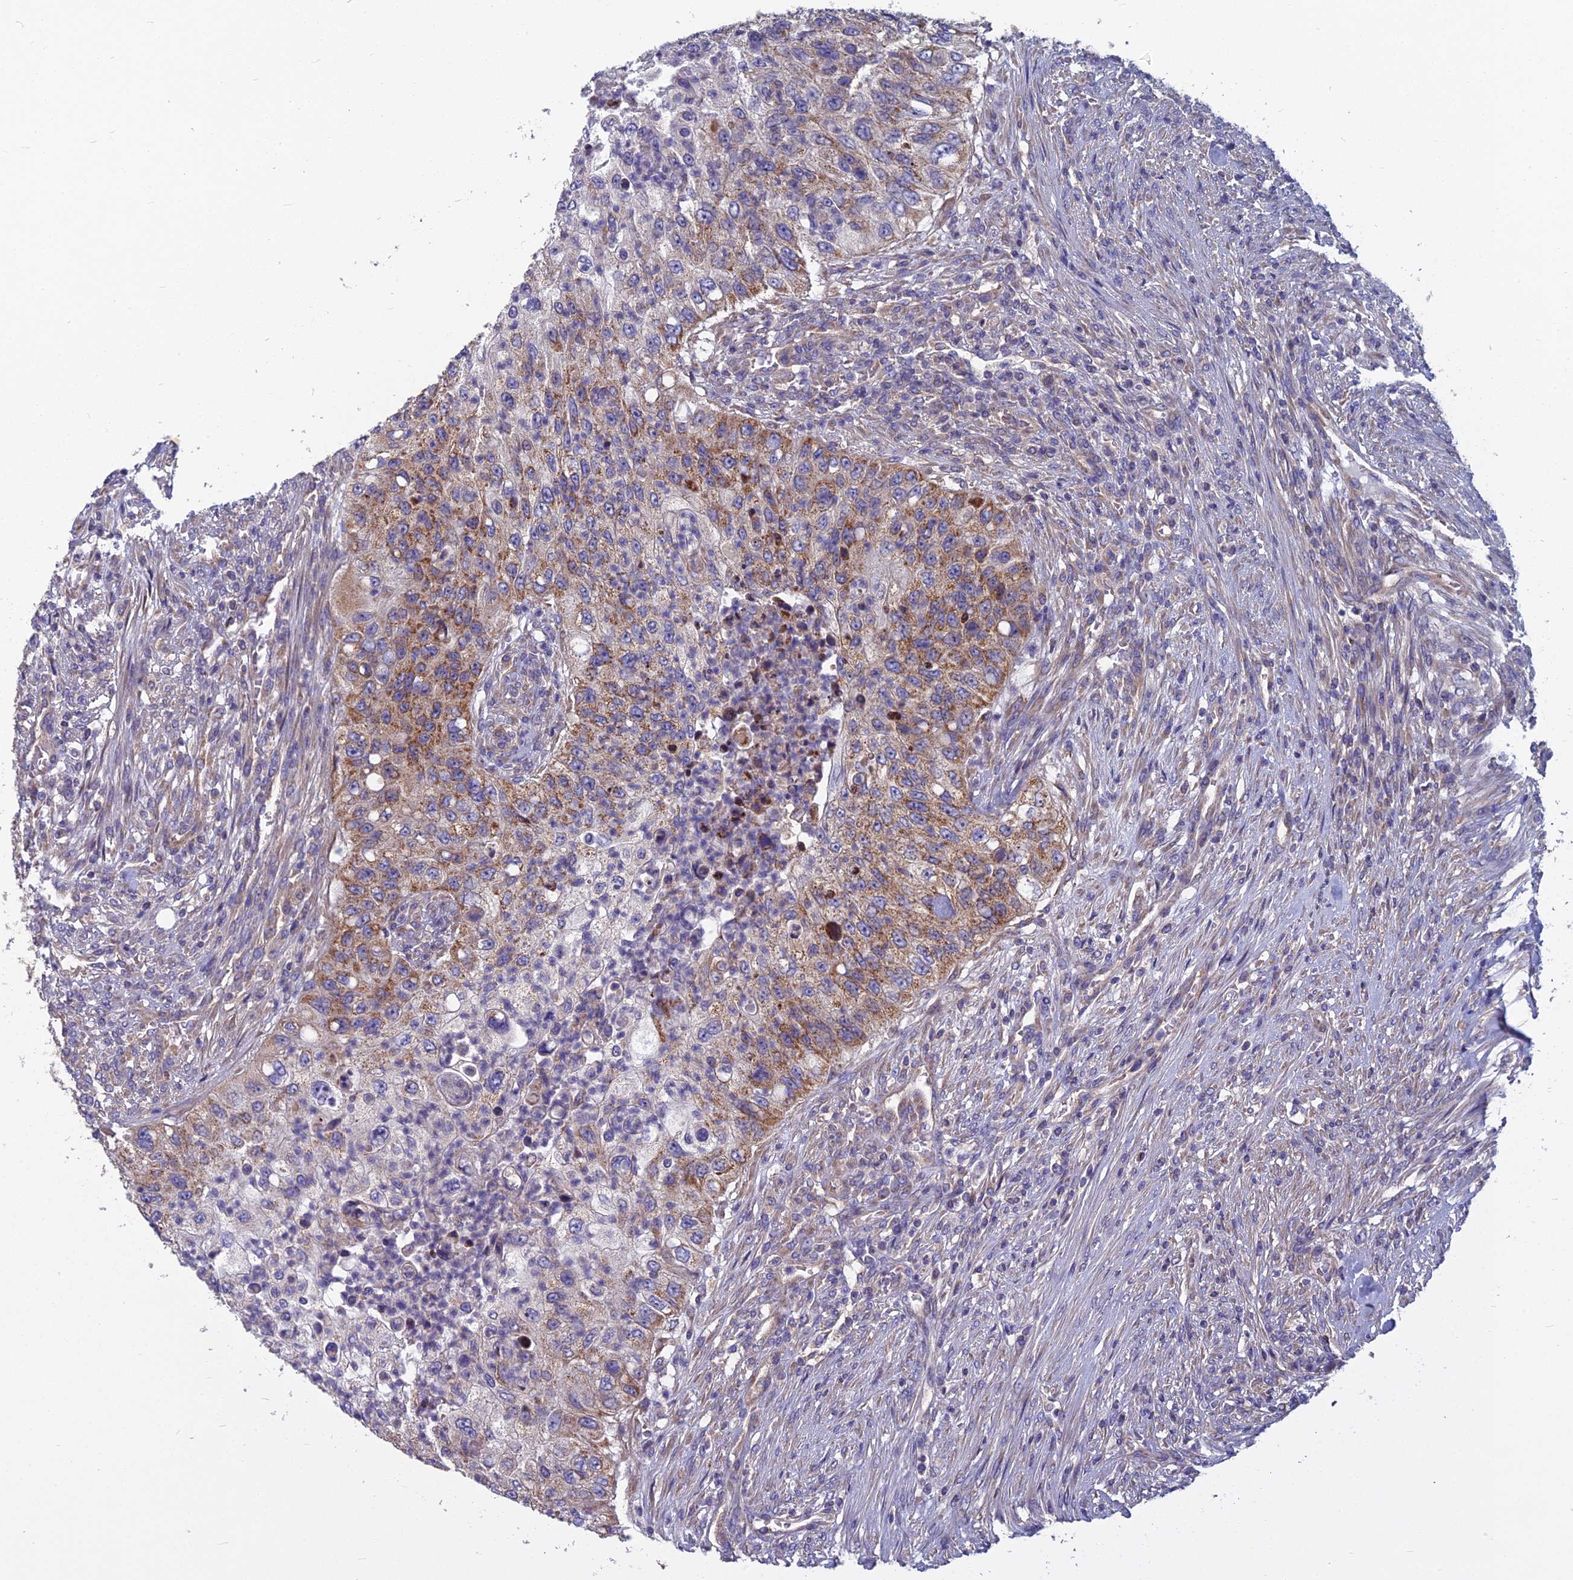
{"staining": {"intensity": "moderate", "quantity": ">75%", "location": "cytoplasmic/membranous"}, "tissue": "urothelial cancer", "cell_type": "Tumor cells", "image_type": "cancer", "snomed": [{"axis": "morphology", "description": "Urothelial carcinoma, High grade"}, {"axis": "topography", "description": "Urinary bladder"}], "caption": "Human urothelial cancer stained for a protein (brown) exhibits moderate cytoplasmic/membranous positive expression in about >75% of tumor cells.", "gene": "COX20", "patient": {"sex": "female", "age": 60}}